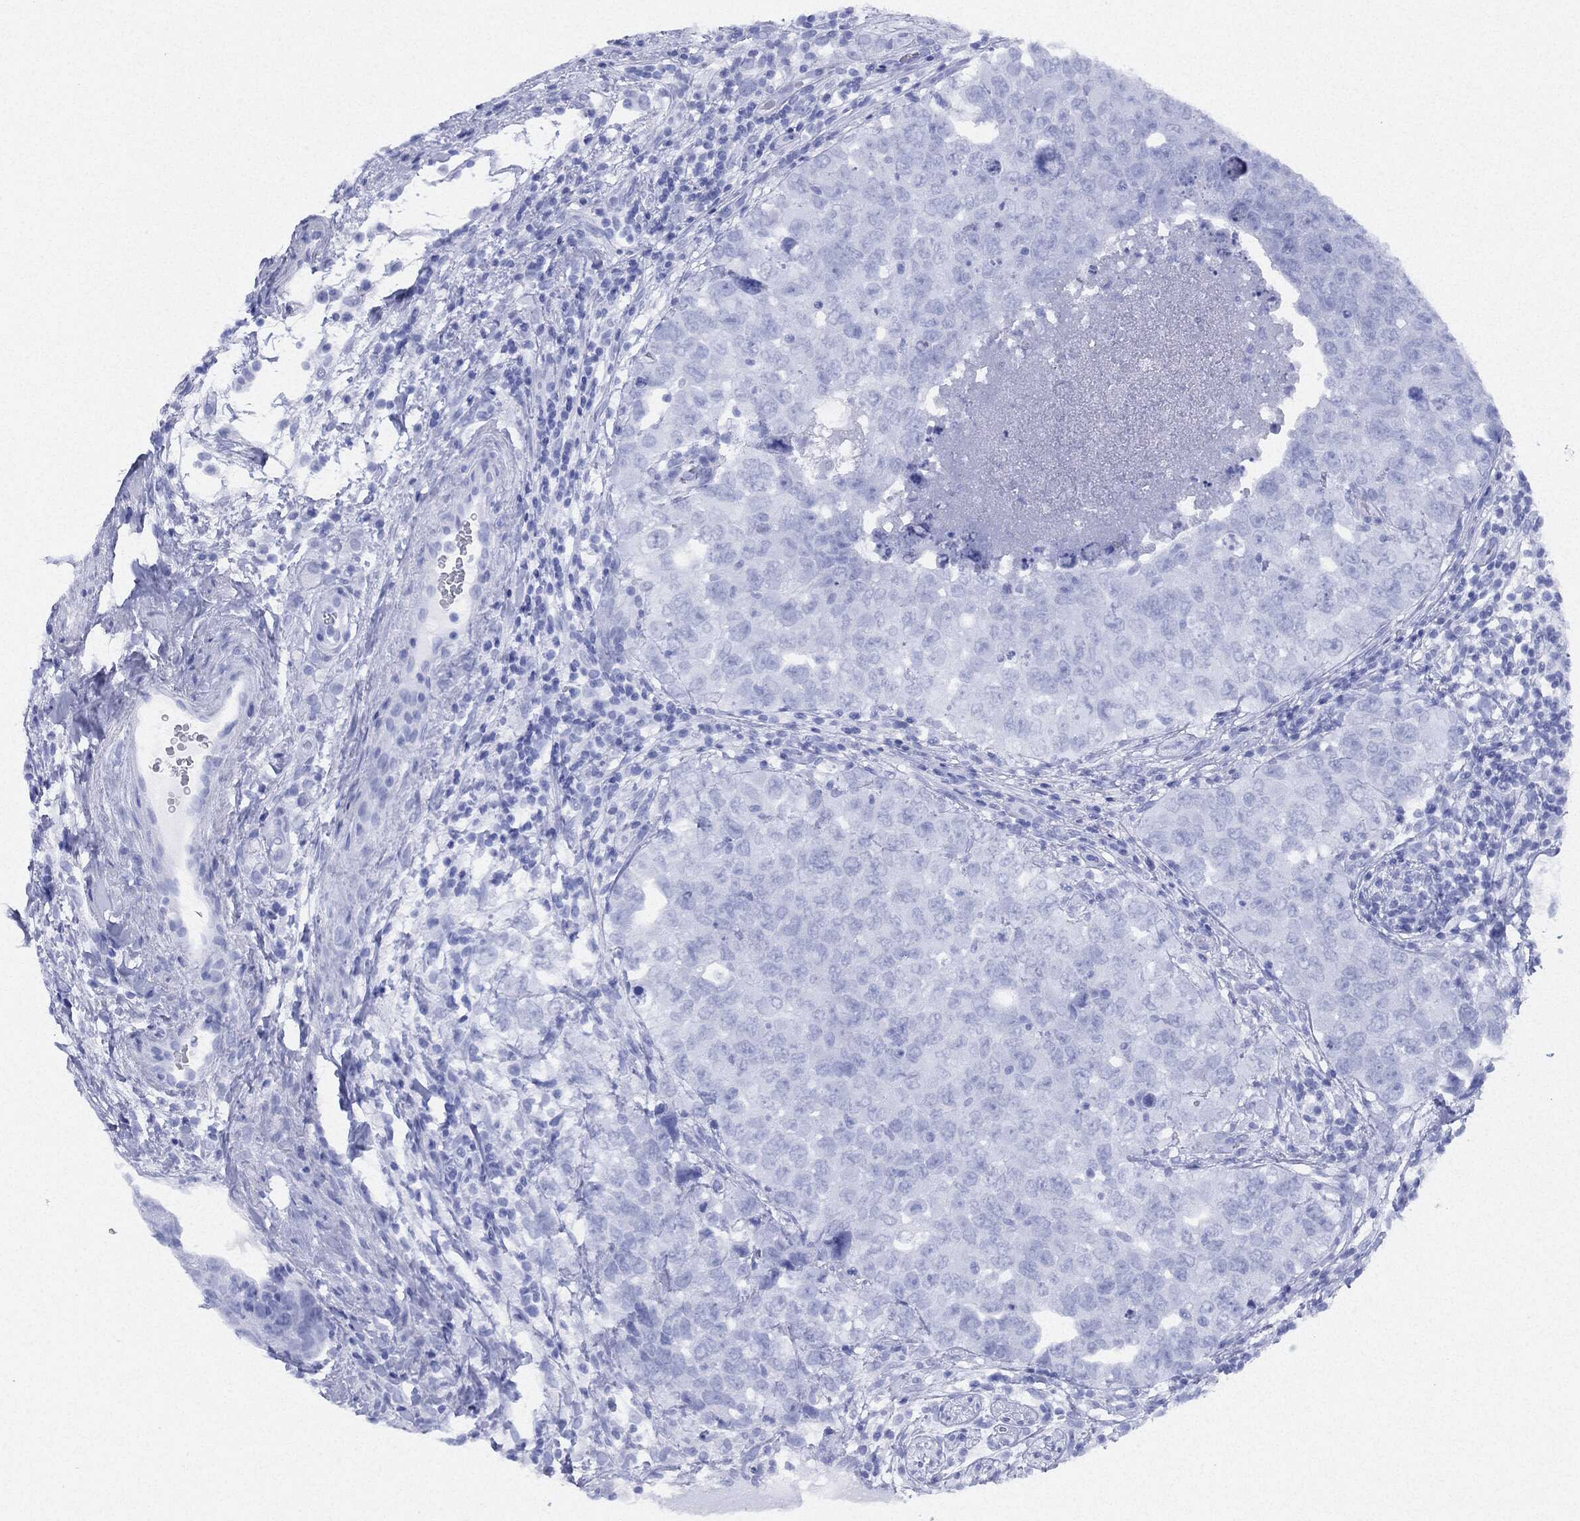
{"staining": {"intensity": "negative", "quantity": "none", "location": "none"}, "tissue": "testis cancer", "cell_type": "Tumor cells", "image_type": "cancer", "snomed": [{"axis": "morphology", "description": "Seminoma, NOS"}, {"axis": "topography", "description": "Testis"}], "caption": "Immunohistochemical staining of testis cancer reveals no significant expression in tumor cells.", "gene": "CGB1", "patient": {"sex": "male", "age": 34}}